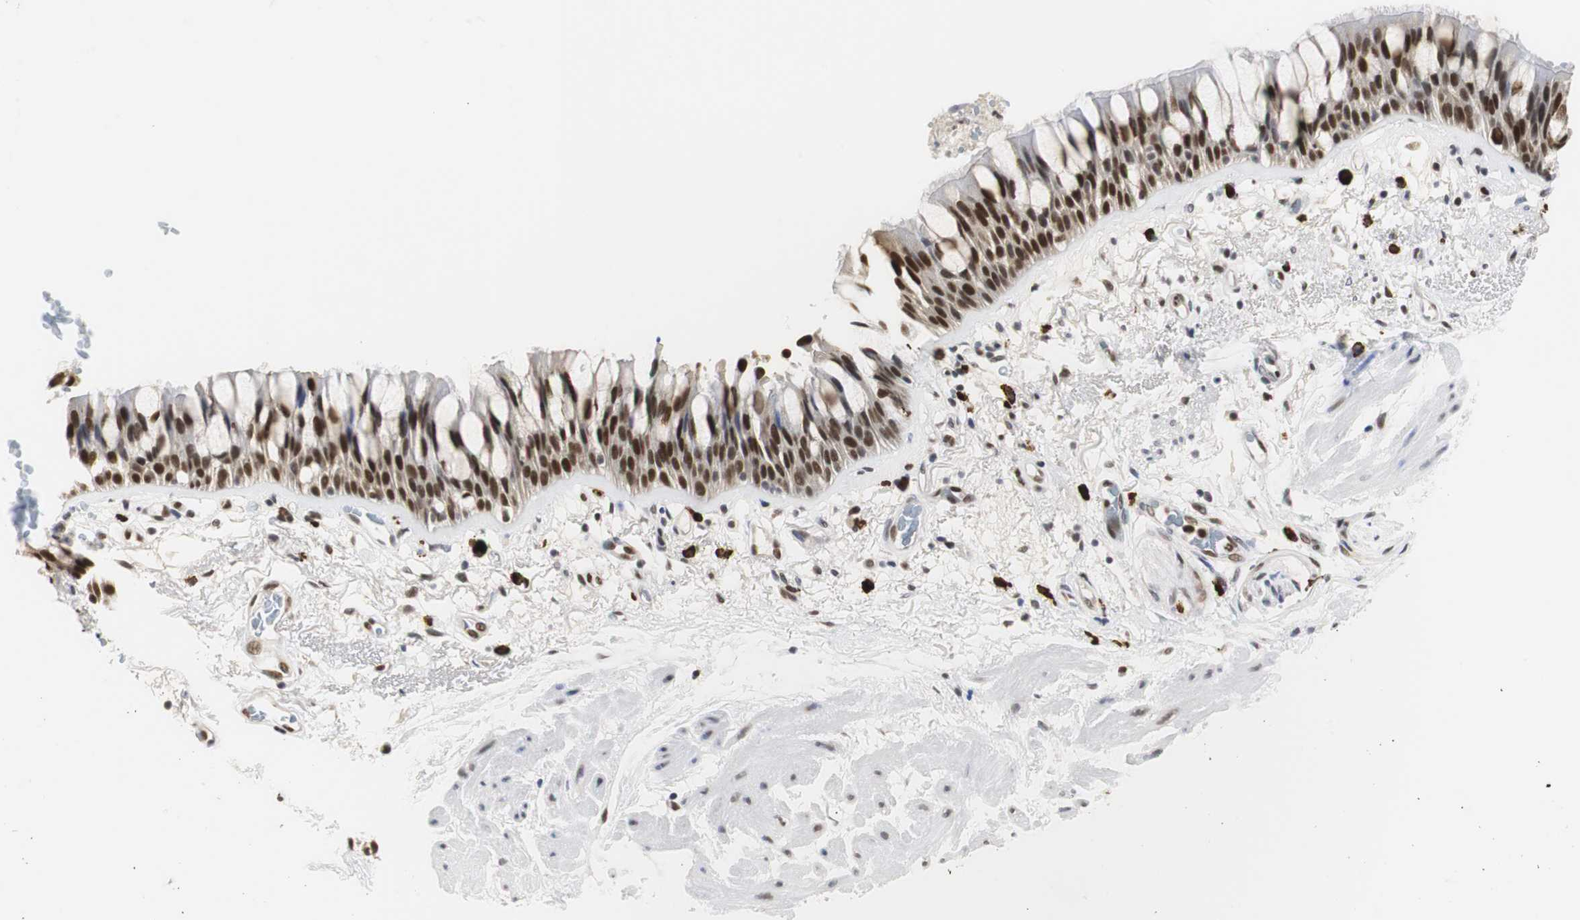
{"staining": {"intensity": "strong", "quantity": ">75%", "location": "nuclear"}, "tissue": "bronchus", "cell_type": "Respiratory epithelial cells", "image_type": "normal", "snomed": [{"axis": "morphology", "description": "Normal tissue, NOS"}, {"axis": "topography", "description": "Bronchus"}], "caption": "Protein analysis of unremarkable bronchus demonstrates strong nuclear staining in approximately >75% of respiratory epithelial cells. The staining is performed using DAB brown chromogen to label protein expression. The nuclei are counter-stained blue using hematoxylin.", "gene": "ZFC3H1", "patient": {"sex": "male", "age": 66}}